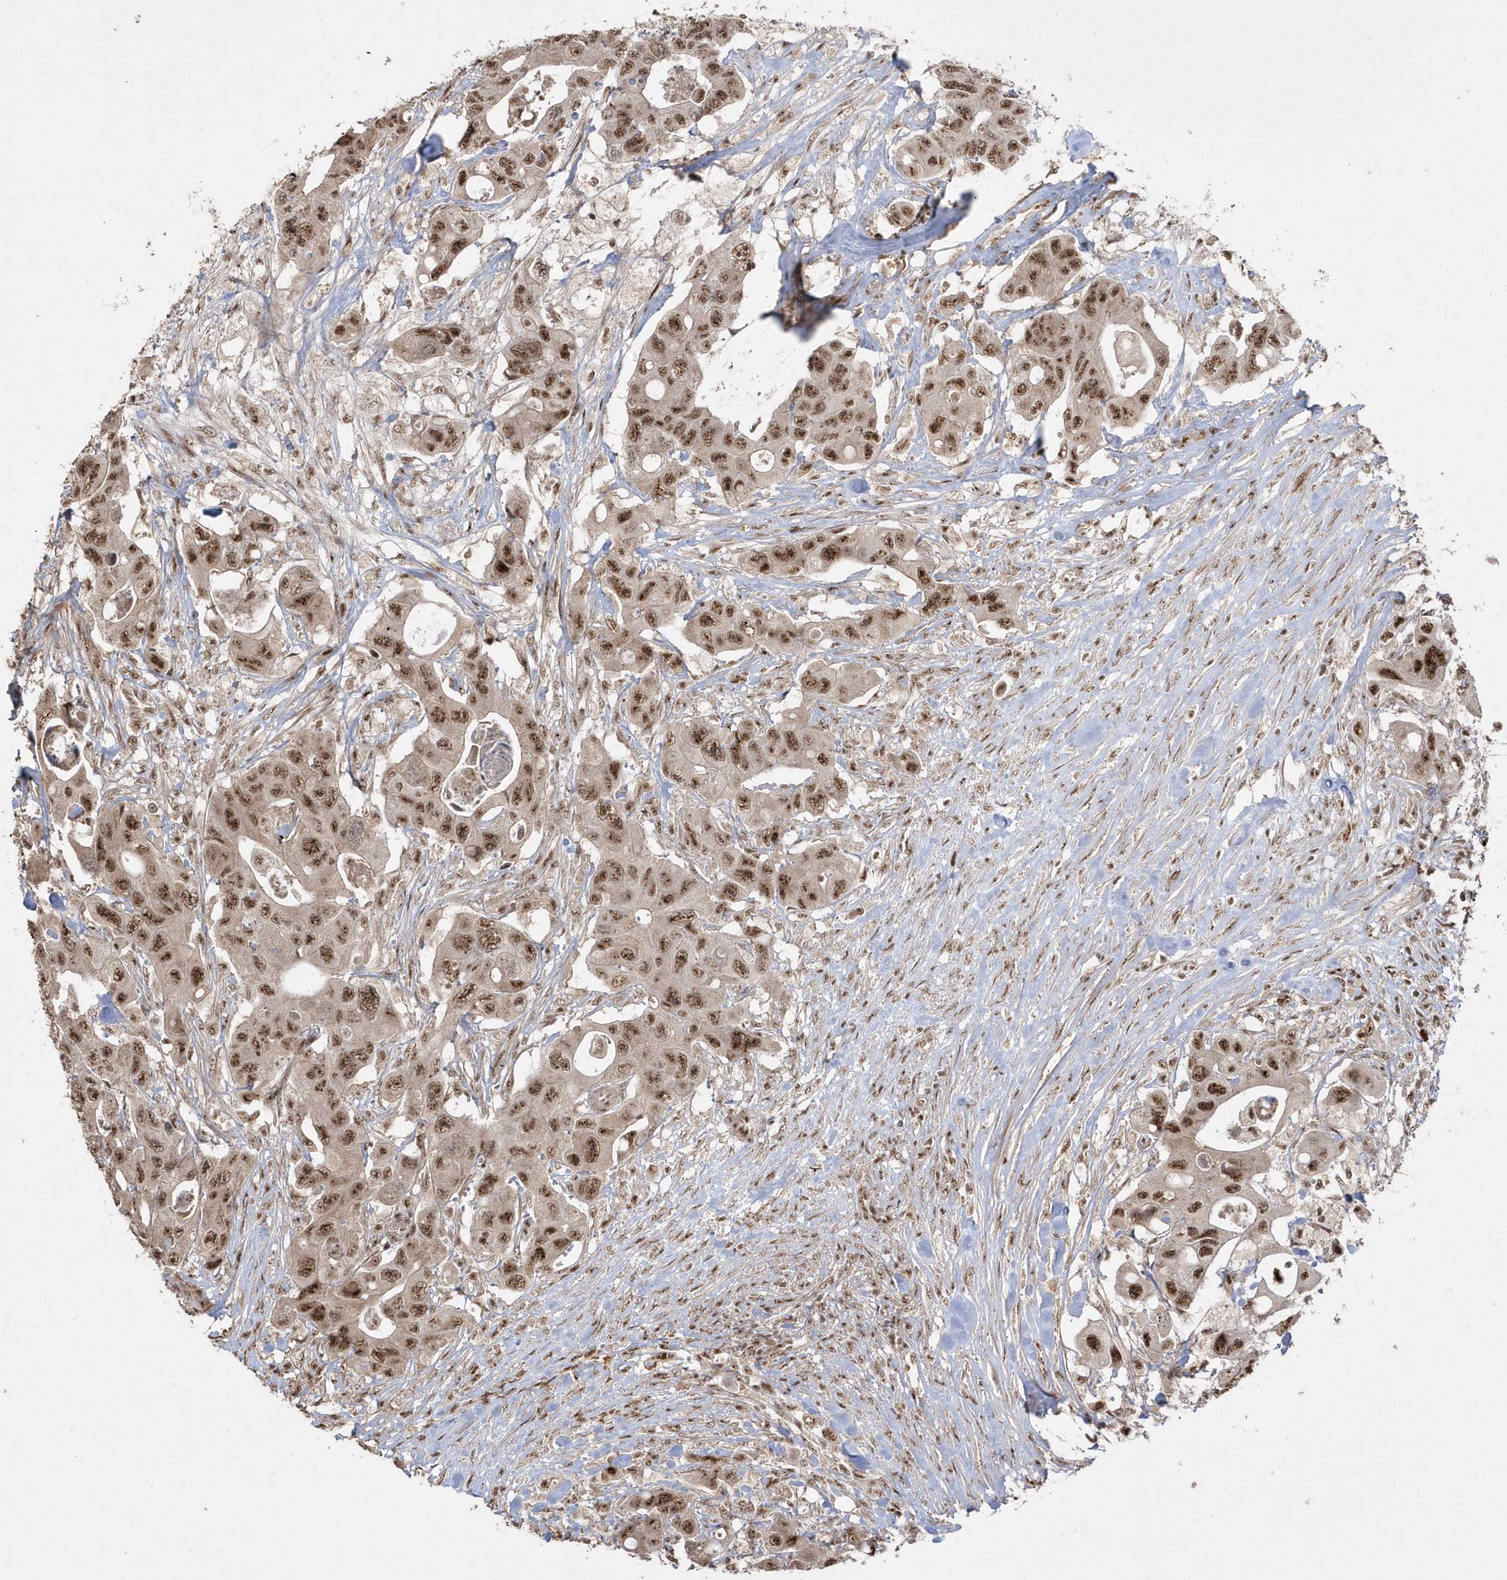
{"staining": {"intensity": "strong", "quantity": ">75%", "location": "nuclear"}, "tissue": "colorectal cancer", "cell_type": "Tumor cells", "image_type": "cancer", "snomed": [{"axis": "morphology", "description": "Adenocarcinoma, NOS"}, {"axis": "topography", "description": "Colon"}], "caption": "The micrograph displays staining of colorectal cancer, revealing strong nuclear protein expression (brown color) within tumor cells.", "gene": "POLR3B", "patient": {"sex": "female", "age": 46}}